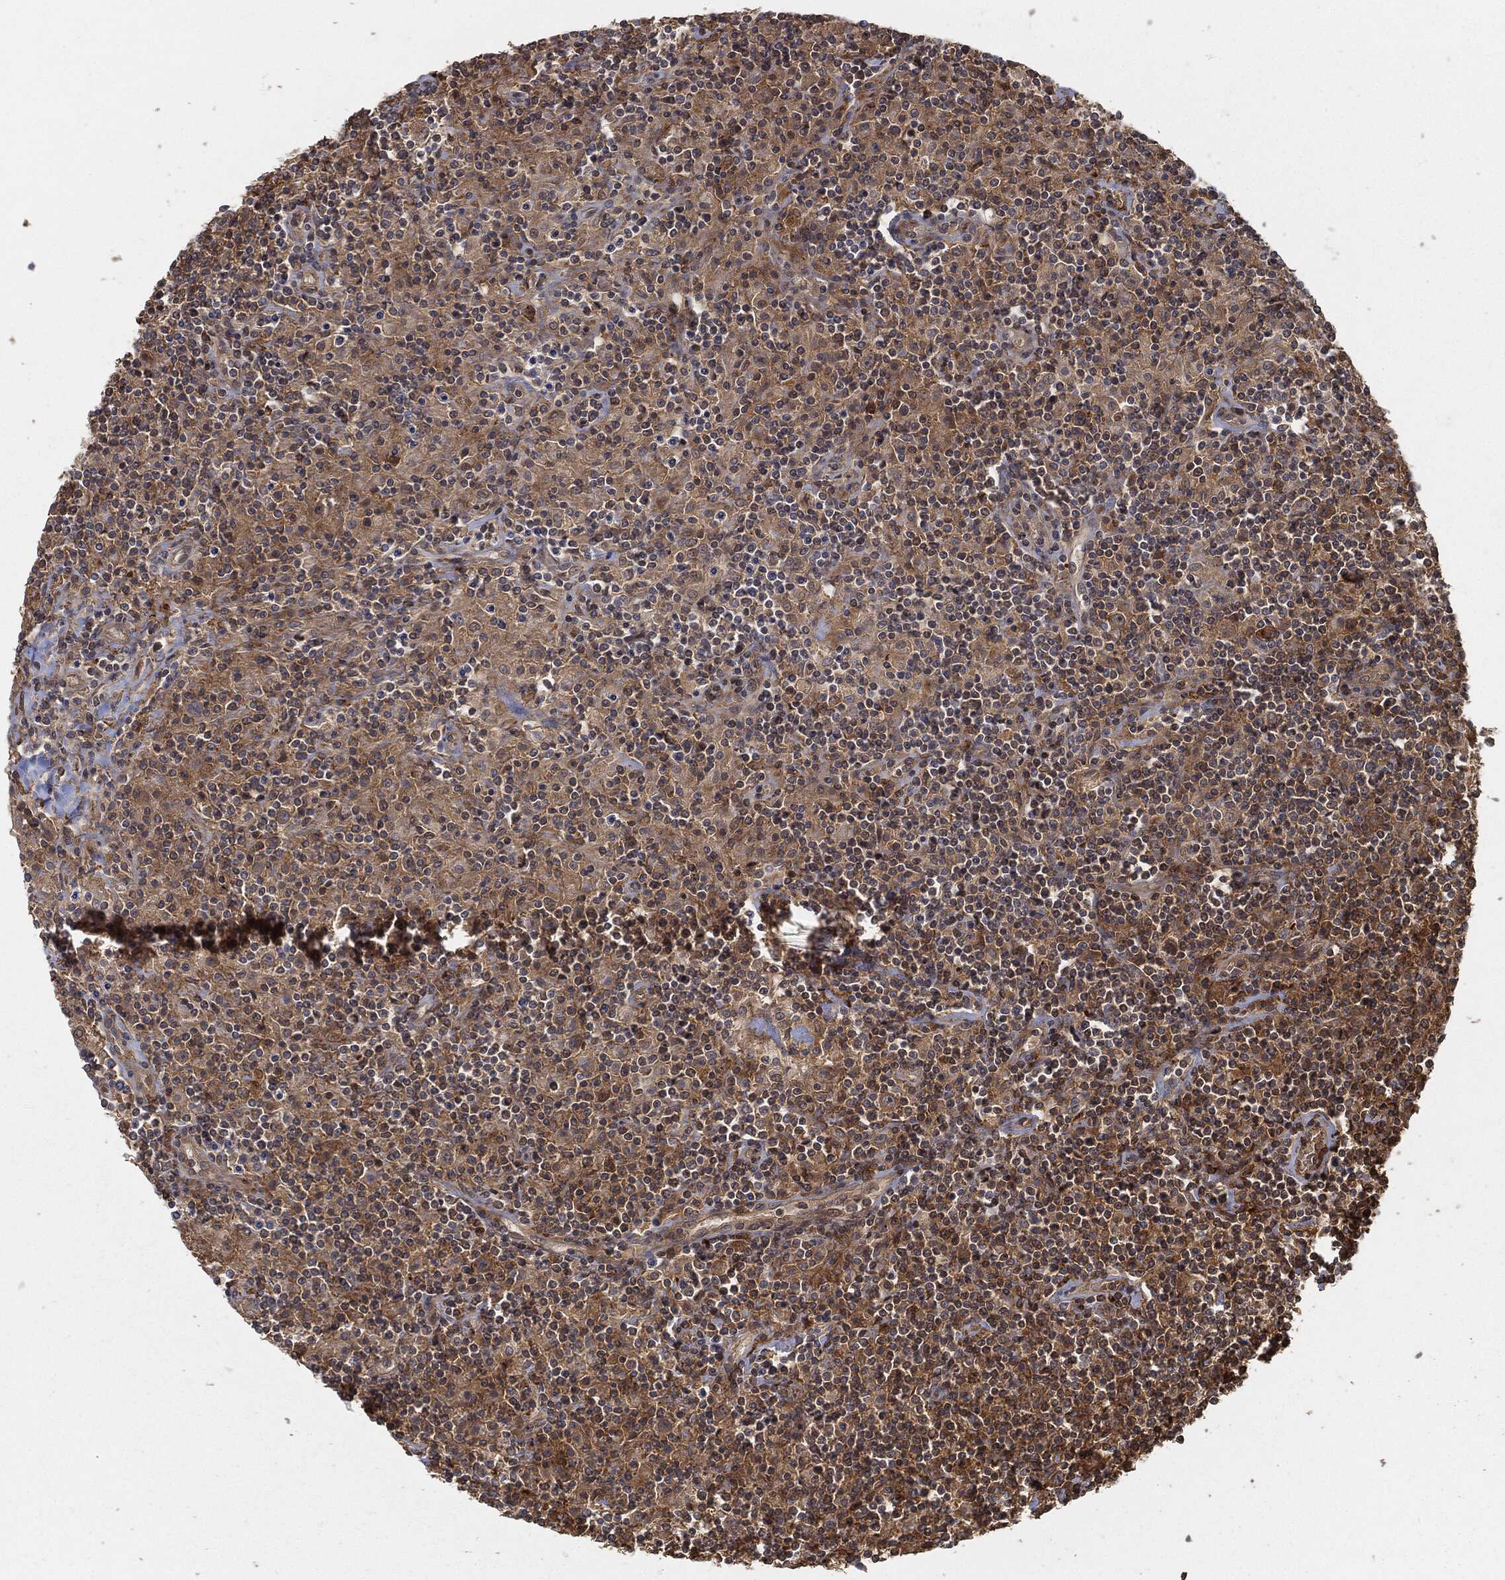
{"staining": {"intensity": "negative", "quantity": "none", "location": "none"}, "tissue": "lymphoma", "cell_type": "Tumor cells", "image_type": "cancer", "snomed": [{"axis": "morphology", "description": "Hodgkin's disease, NOS"}, {"axis": "topography", "description": "Lymph node"}], "caption": "The photomicrograph exhibits no significant expression in tumor cells of Hodgkin's disease.", "gene": "TPT1", "patient": {"sex": "male", "age": 70}}